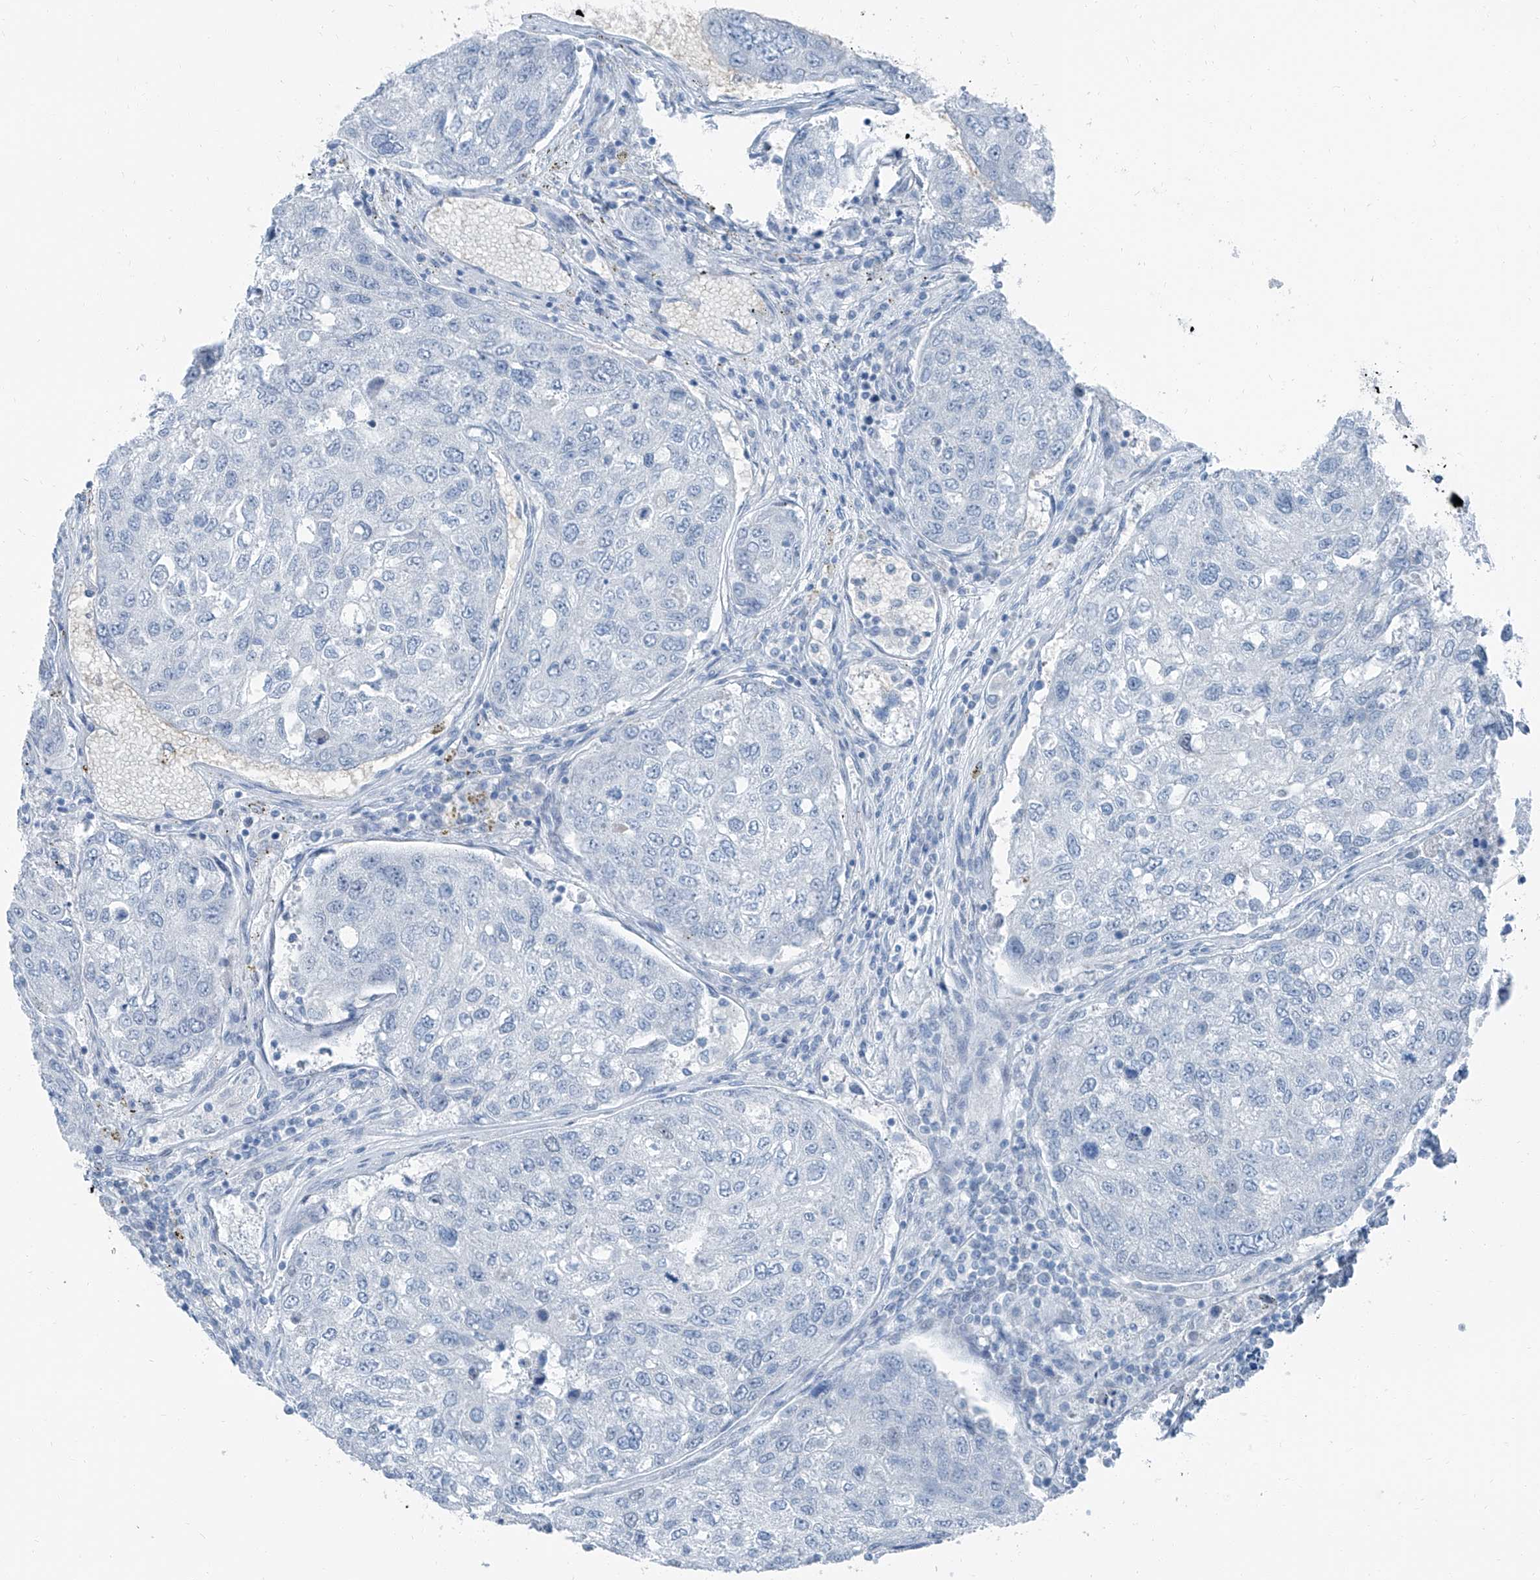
{"staining": {"intensity": "negative", "quantity": "none", "location": "none"}, "tissue": "urothelial cancer", "cell_type": "Tumor cells", "image_type": "cancer", "snomed": [{"axis": "morphology", "description": "Urothelial carcinoma, High grade"}, {"axis": "topography", "description": "Lymph node"}, {"axis": "topography", "description": "Urinary bladder"}], "caption": "The immunohistochemistry micrograph has no significant expression in tumor cells of urothelial cancer tissue.", "gene": "RGN", "patient": {"sex": "male", "age": 51}}